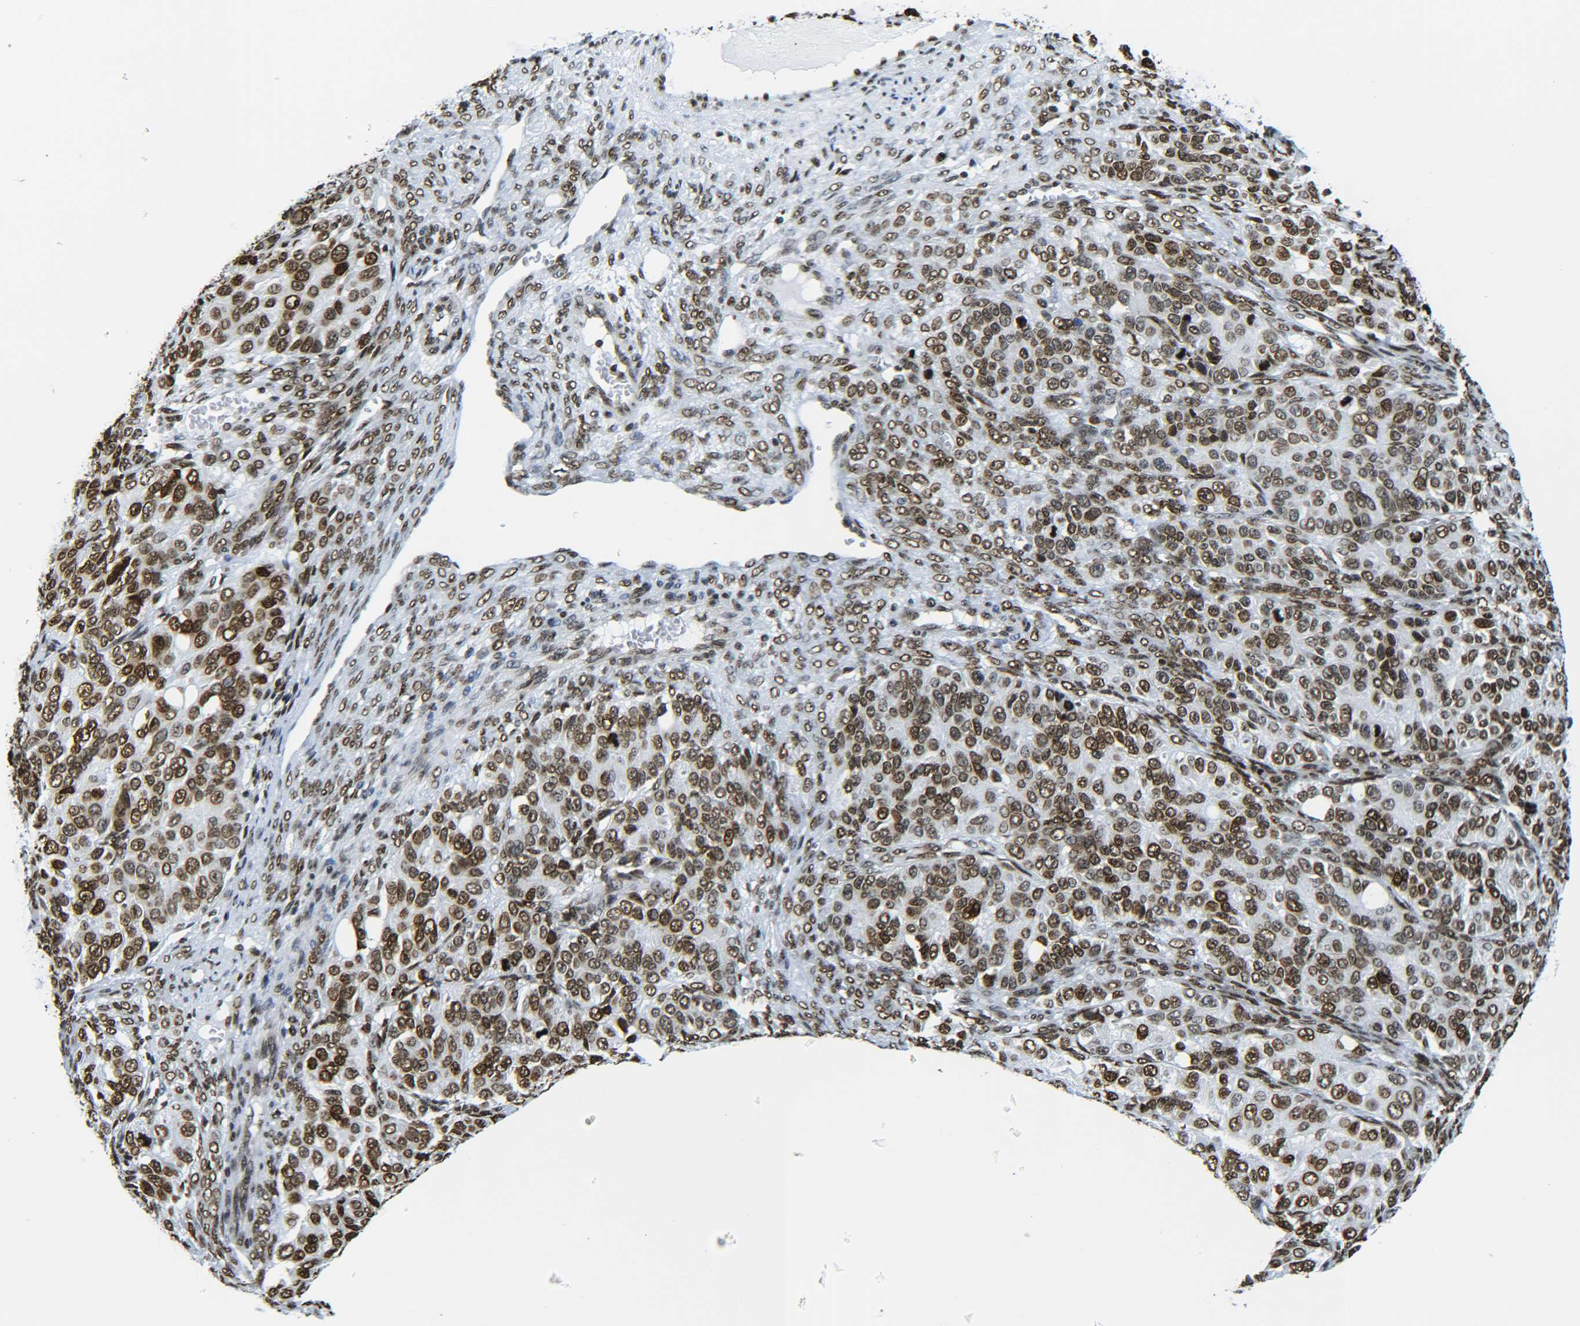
{"staining": {"intensity": "strong", "quantity": ">75%", "location": "nuclear"}, "tissue": "ovarian cancer", "cell_type": "Tumor cells", "image_type": "cancer", "snomed": [{"axis": "morphology", "description": "Carcinoma, endometroid"}, {"axis": "topography", "description": "Ovary"}], "caption": "An image showing strong nuclear expression in about >75% of tumor cells in ovarian cancer (endometroid carcinoma), as visualized by brown immunohistochemical staining.", "gene": "H2AX", "patient": {"sex": "female", "age": 51}}